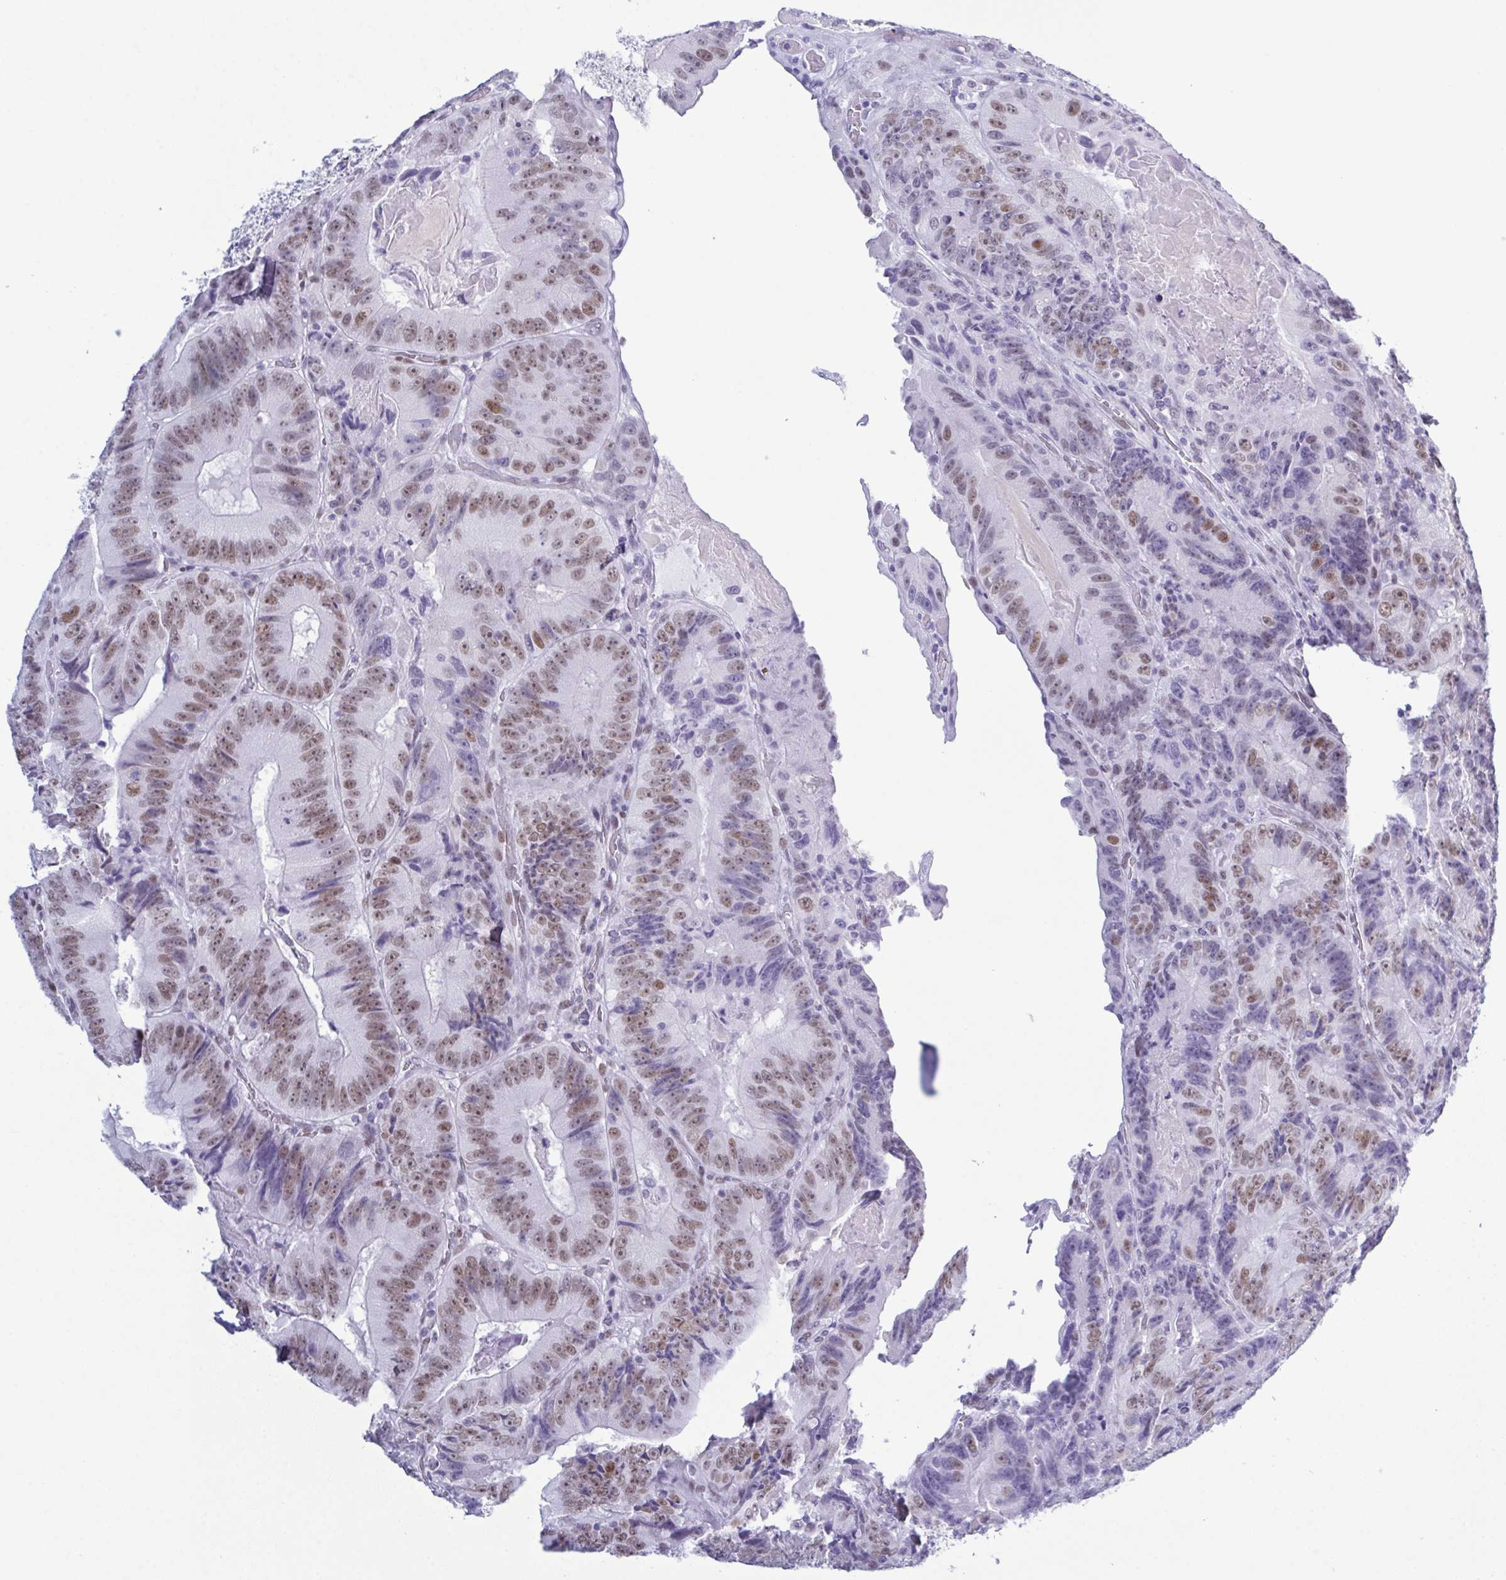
{"staining": {"intensity": "moderate", "quantity": "25%-75%", "location": "nuclear"}, "tissue": "colorectal cancer", "cell_type": "Tumor cells", "image_type": "cancer", "snomed": [{"axis": "morphology", "description": "Adenocarcinoma, NOS"}, {"axis": "topography", "description": "Colon"}], "caption": "A brown stain shows moderate nuclear staining of a protein in human colorectal cancer tumor cells. (IHC, brightfield microscopy, high magnification).", "gene": "SUGP2", "patient": {"sex": "female", "age": 86}}